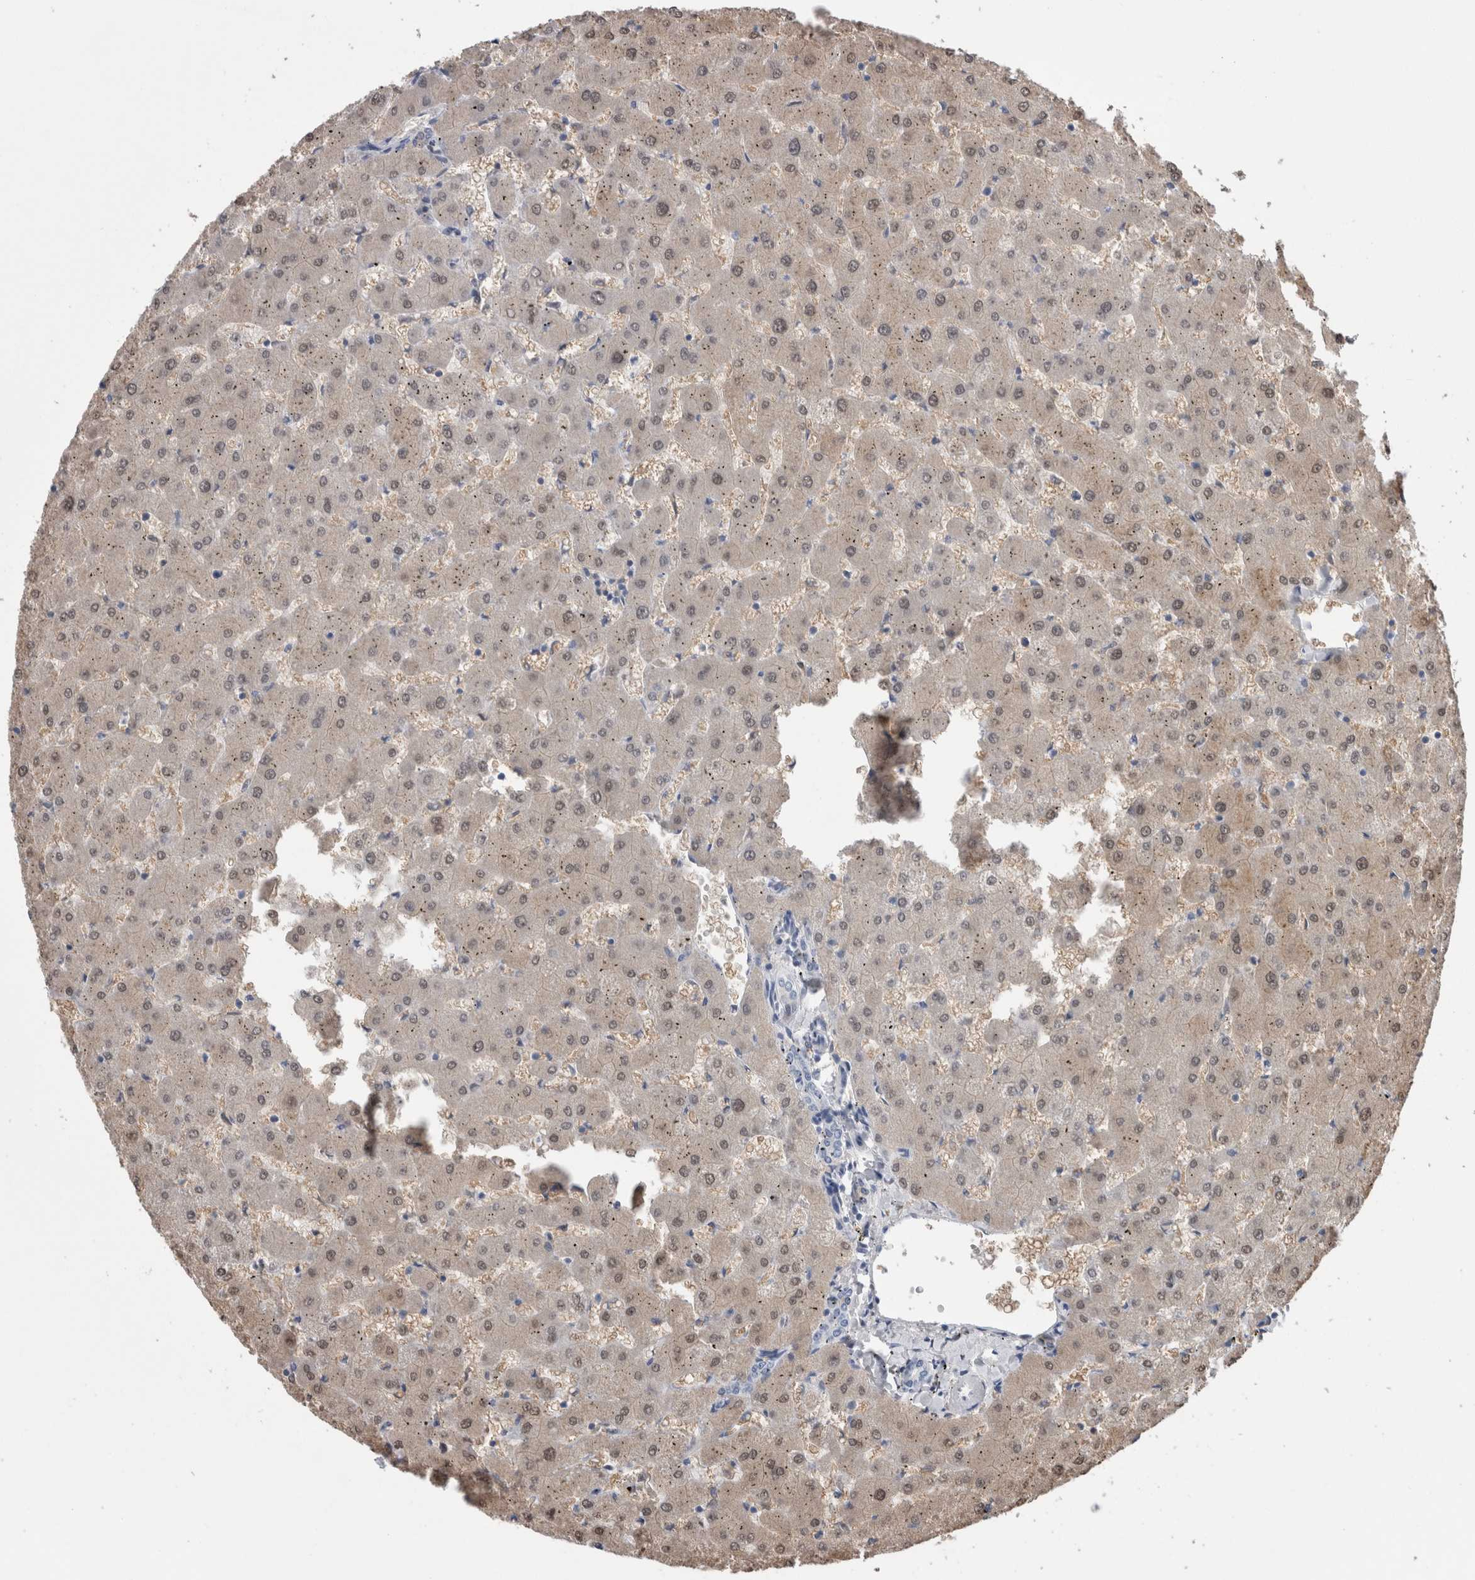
{"staining": {"intensity": "negative", "quantity": "none", "location": "none"}, "tissue": "liver", "cell_type": "Cholangiocytes", "image_type": "normal", "snomed": [{"axis": "morphology", "description": "Normal tissue, NOS"}, {"axis": "topography", "description": "Liver"}], "caption": "Protein analysis of normal liver demonstrates no significant positivity in cholangiocytes.", "gene": "CA8", "patient": {"sex": "female", "age": 63}}